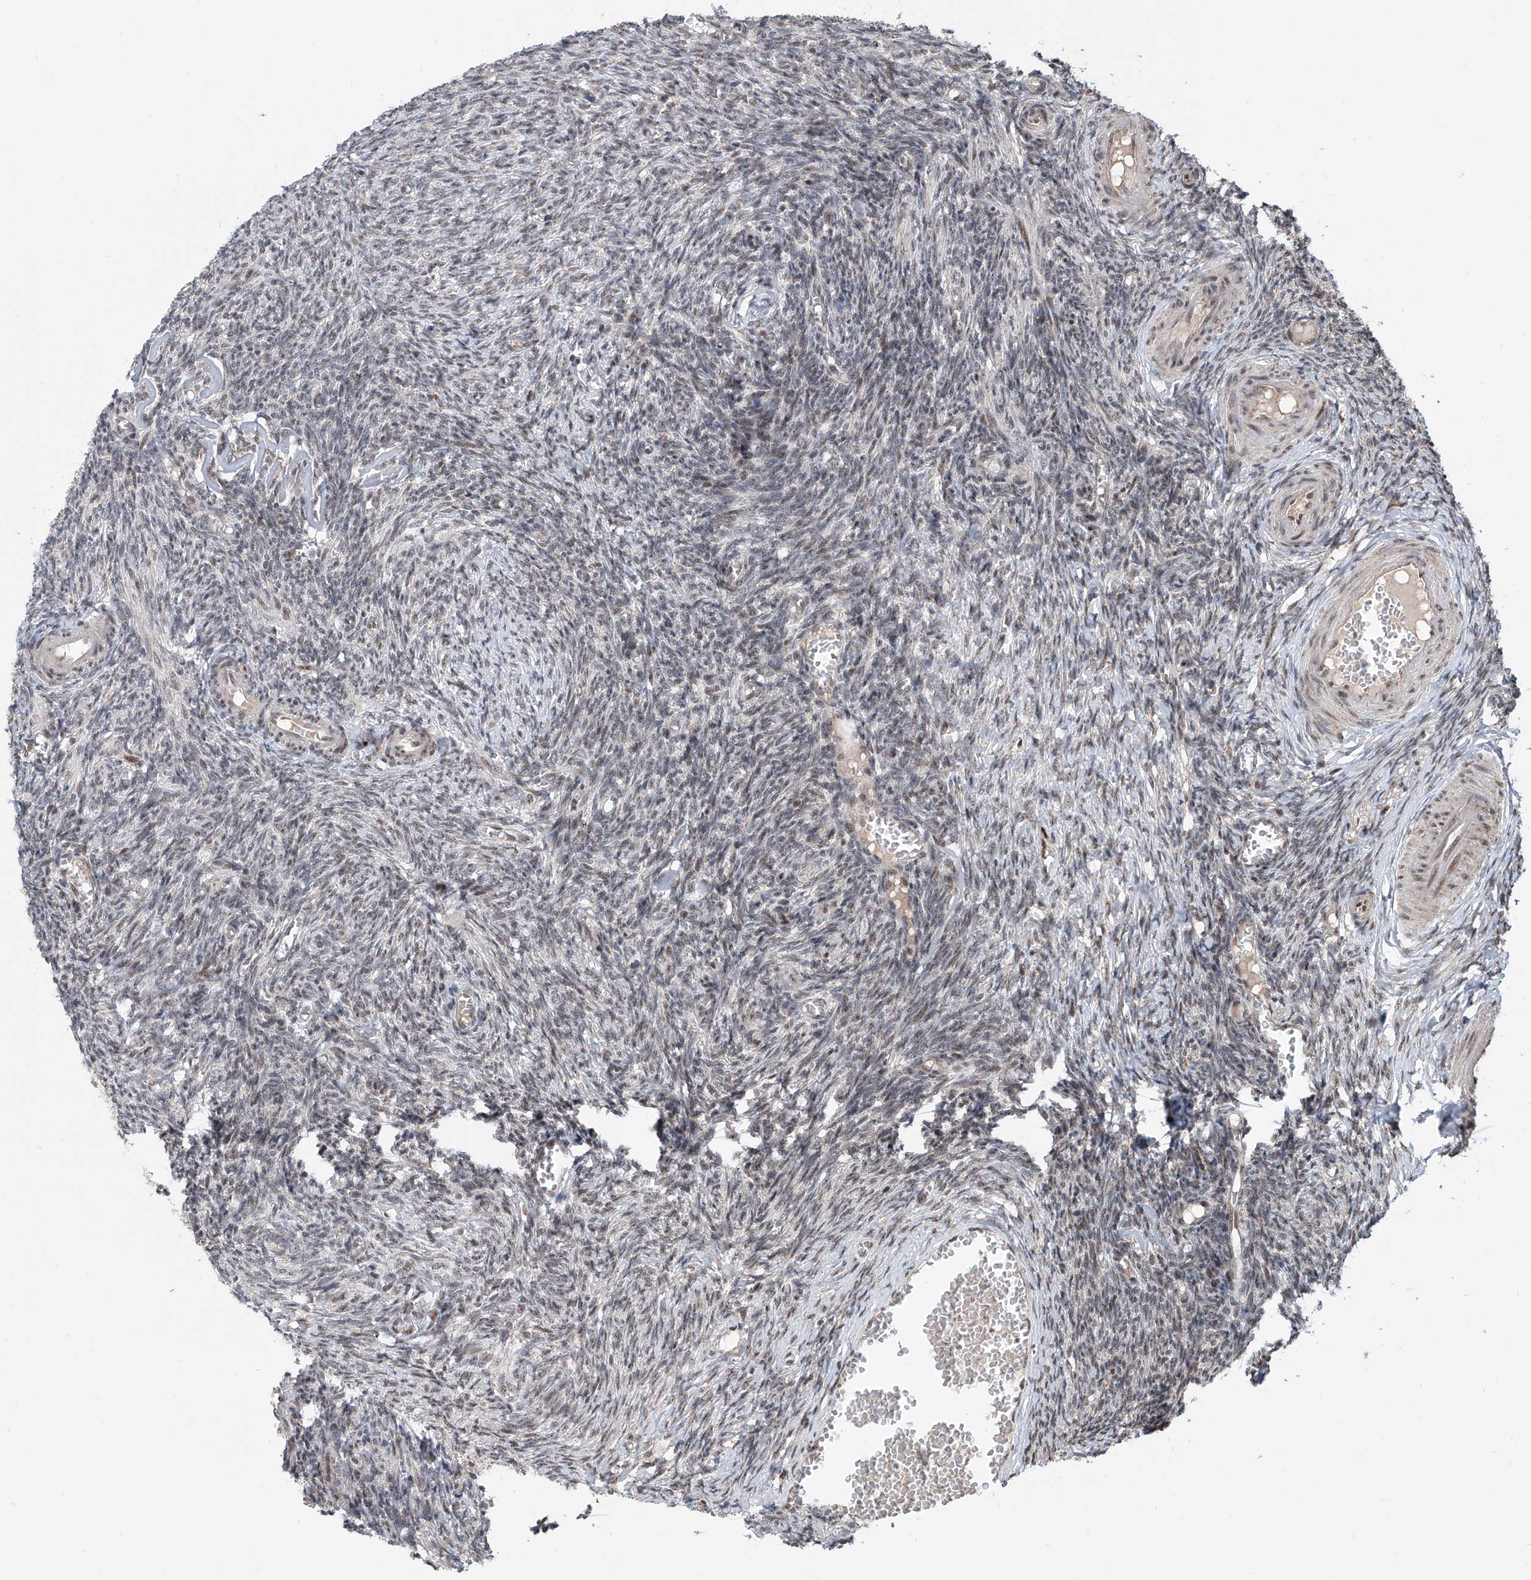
{"staining": {"intensity": "moderate", "quantity": "<25%", "location": "nuclear"}, "tissue": "ovary", "cell_type": "Ovarian stroma cells", "image_type": "normal", "snomed": [{"axis": "morphology", "description": "Normal tissue, NOS"}, {"axis": "topography", "description": "Ovary"}], "caption": "IHC photomicrograph of benign ovary: ovary stained using immunohistochemistry shows low levels of moderate protein expression localized specifically in the nuclear of ovarian stroma cells, appearing as a nuclear brown color.", "gene": "SDE2", "patient": {"sex": "female", "age": 27}}